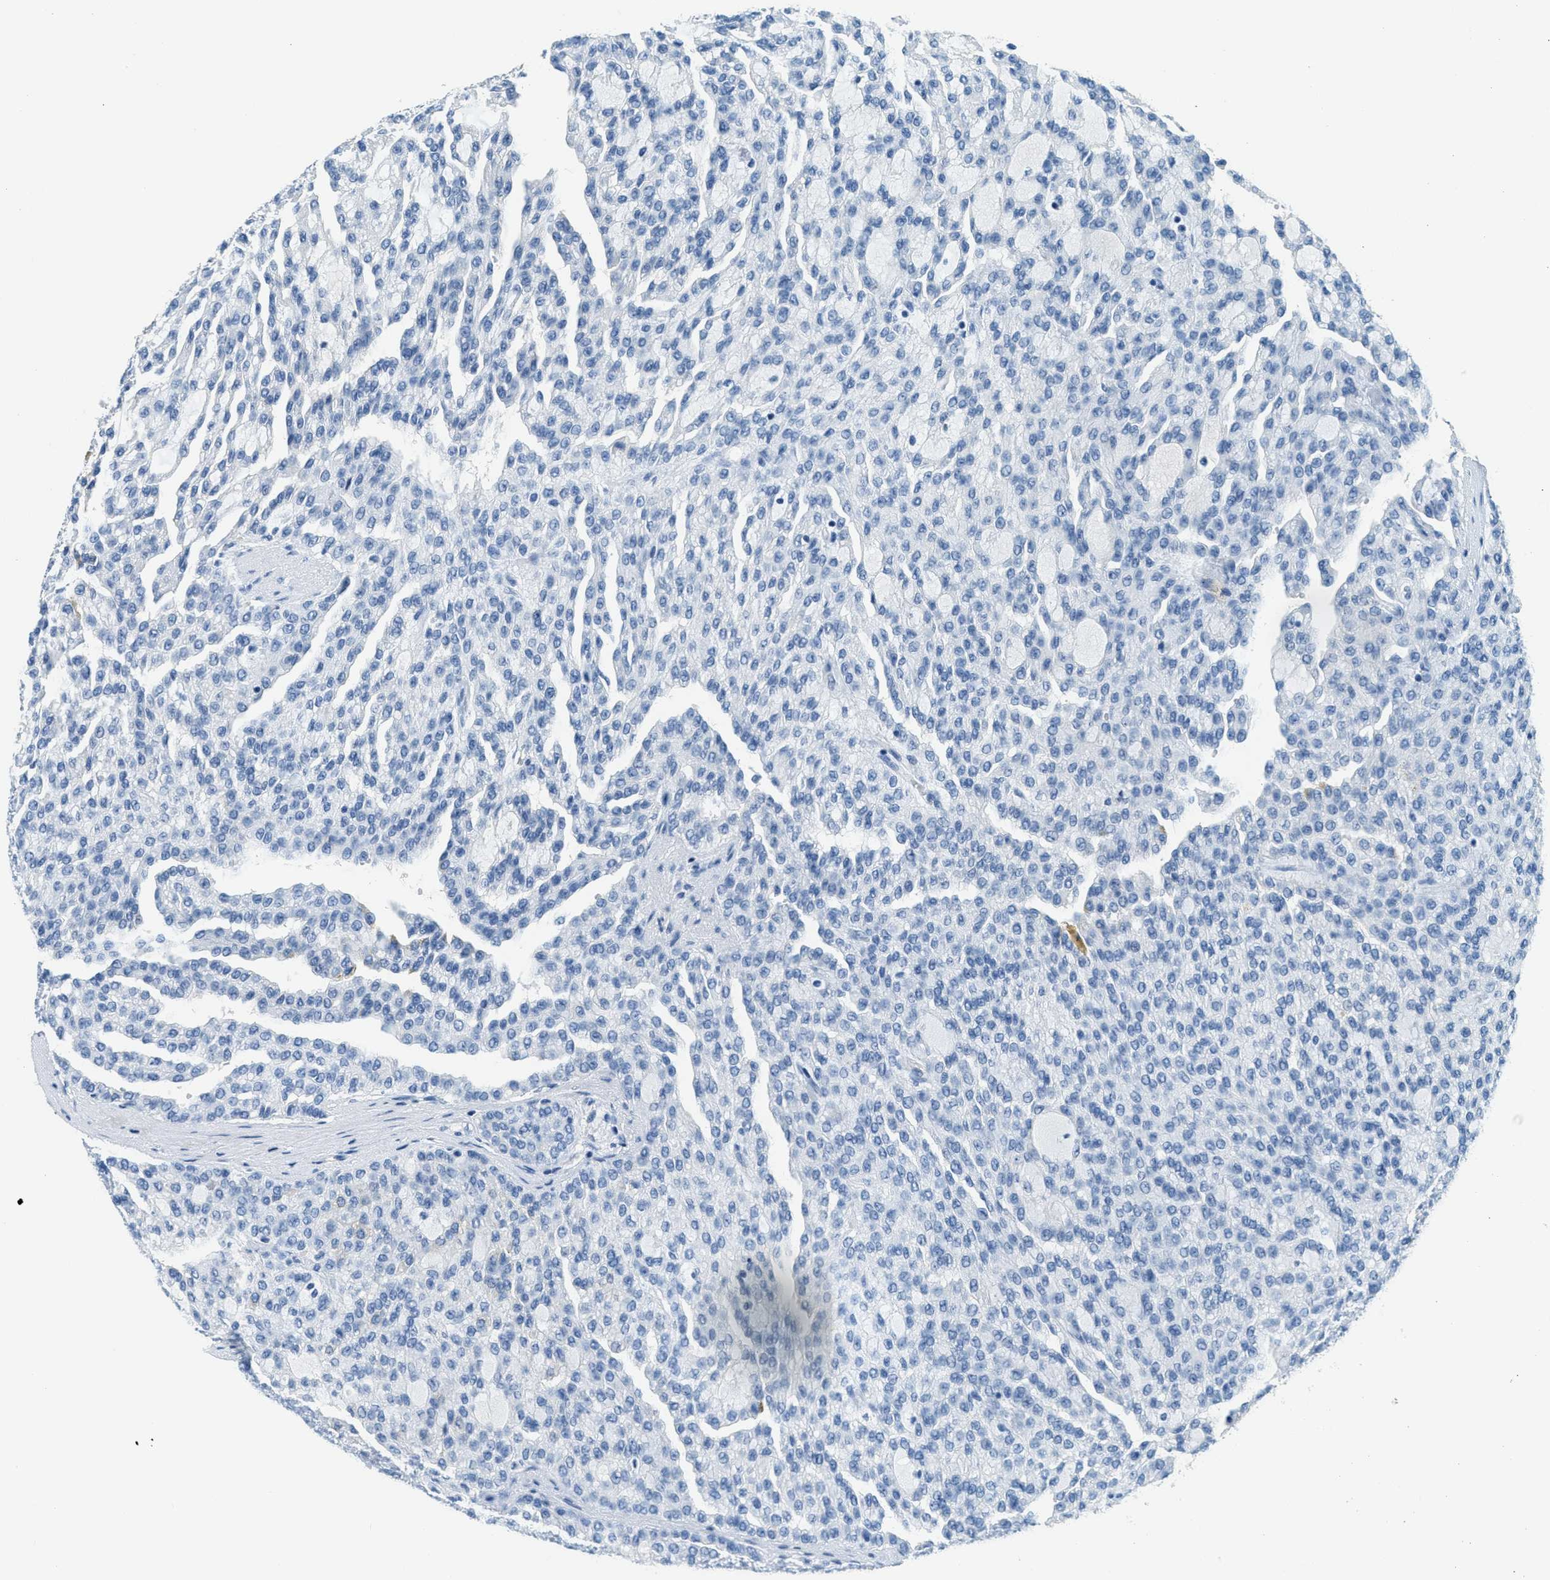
{"staining": {"intensity": "negative", "quantity": "none", "location": "none"}, "tissue": "renal cancer", "cell_type": "Tumor cells", "image_type": "cancer", "snomed": [{"axis": "morphology", "description": "Adenocarcinoma, NOS"}, {"axis": "topography", "description": "Kidney"}], "caption": "Tumor cells are negative for protein expression in human renal cancer (adenocarcinoma).", "gene": "A2M", "patient": {"sex": "male", "age": 63}}